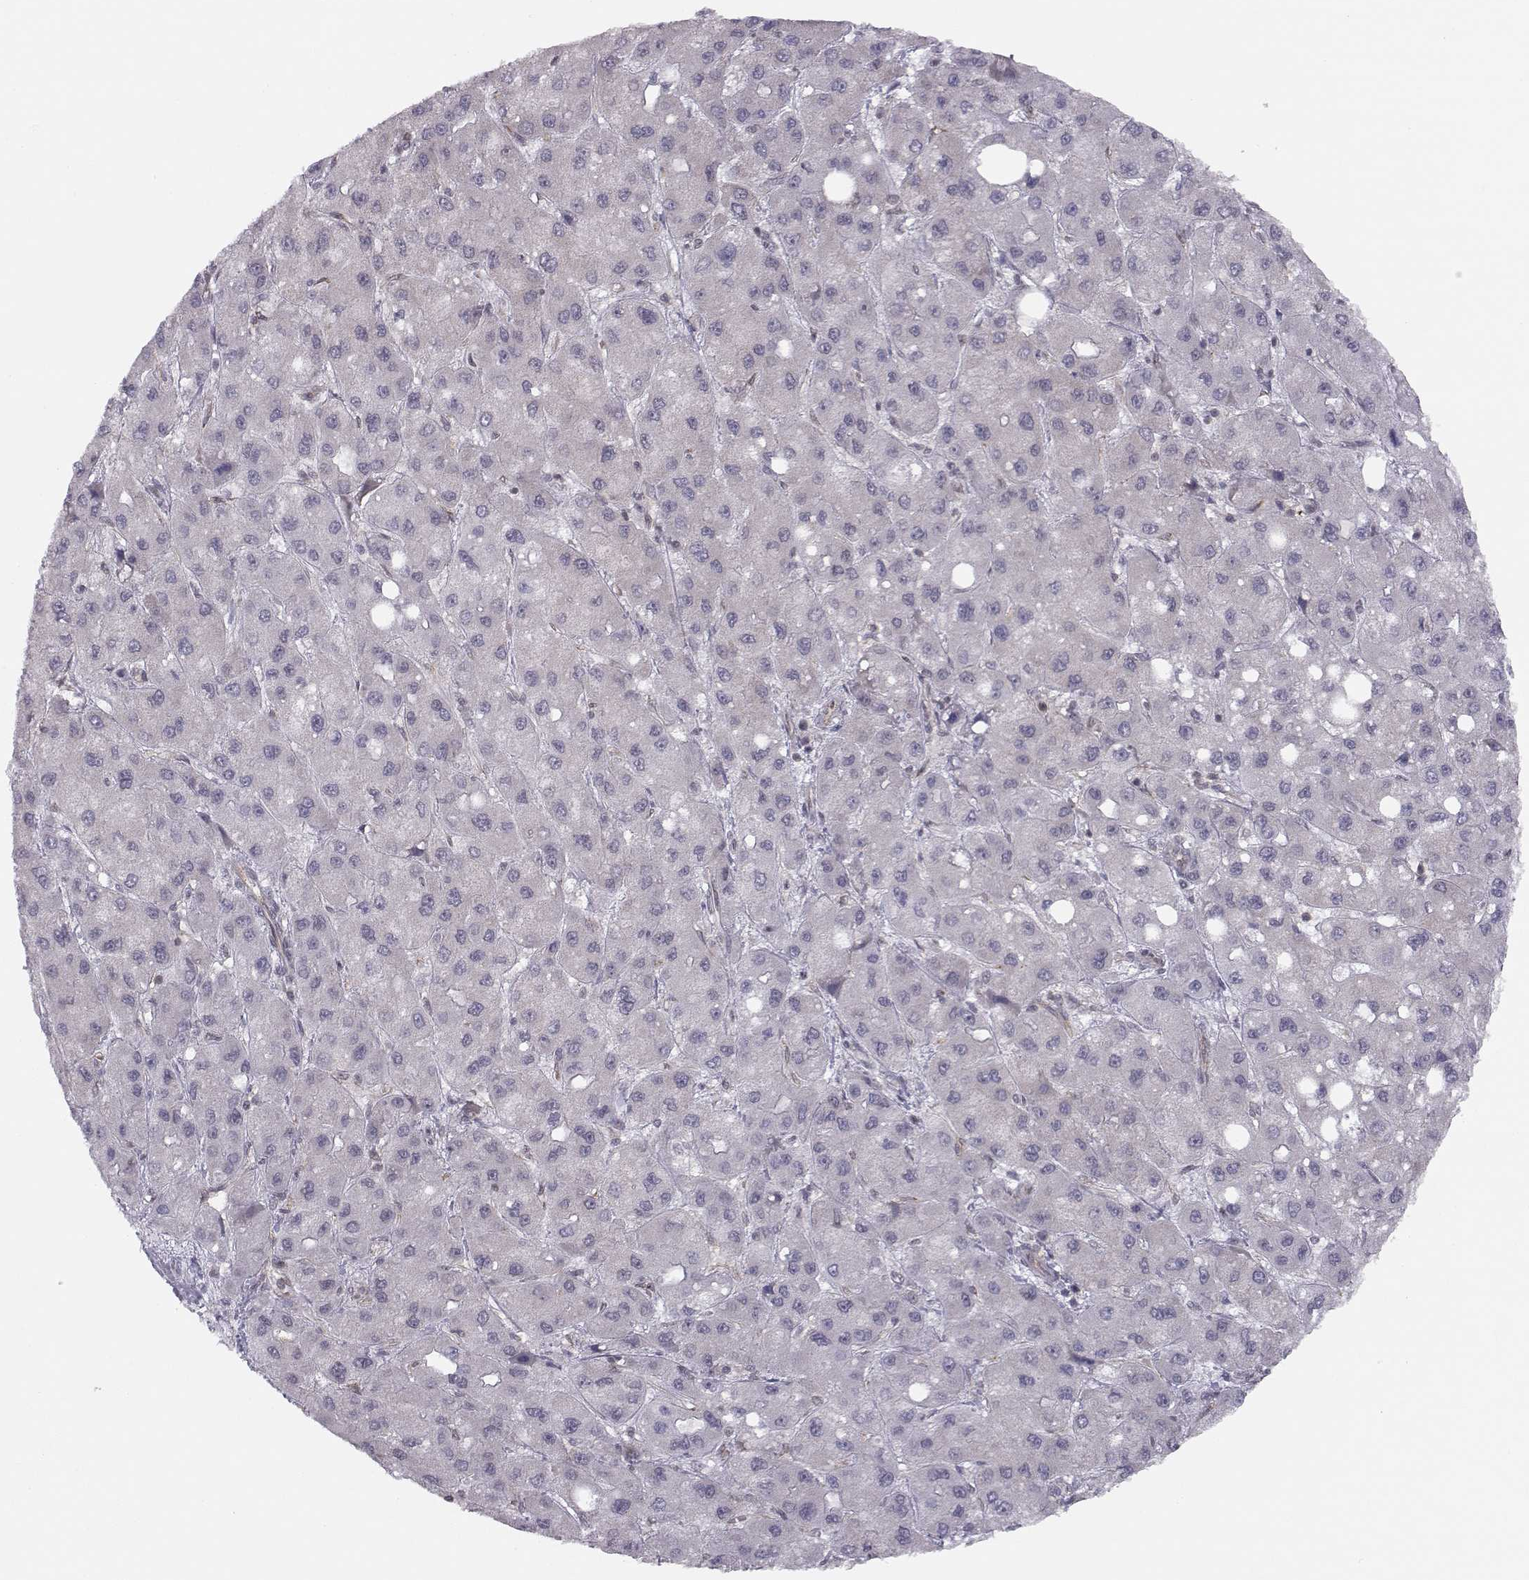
{"staining": {"intensity": "negative", "quantity": "none", "location": "none"}, "tissue": "liver cancer", "cell_type": "Tumor cells", "image_type": "cancer", "snomed": [{"axis": "morphology", "description": "Carcinoma, Hepatocellular, NOS"}, {"axis": "topography", "description": "Liver"}], "caption": "Tumor cells show no significant protein expression in liver cancer (hepatocellular carcinoma).", "gene": "KIF13B", "patient": {"sex": "male", "age": 73}}